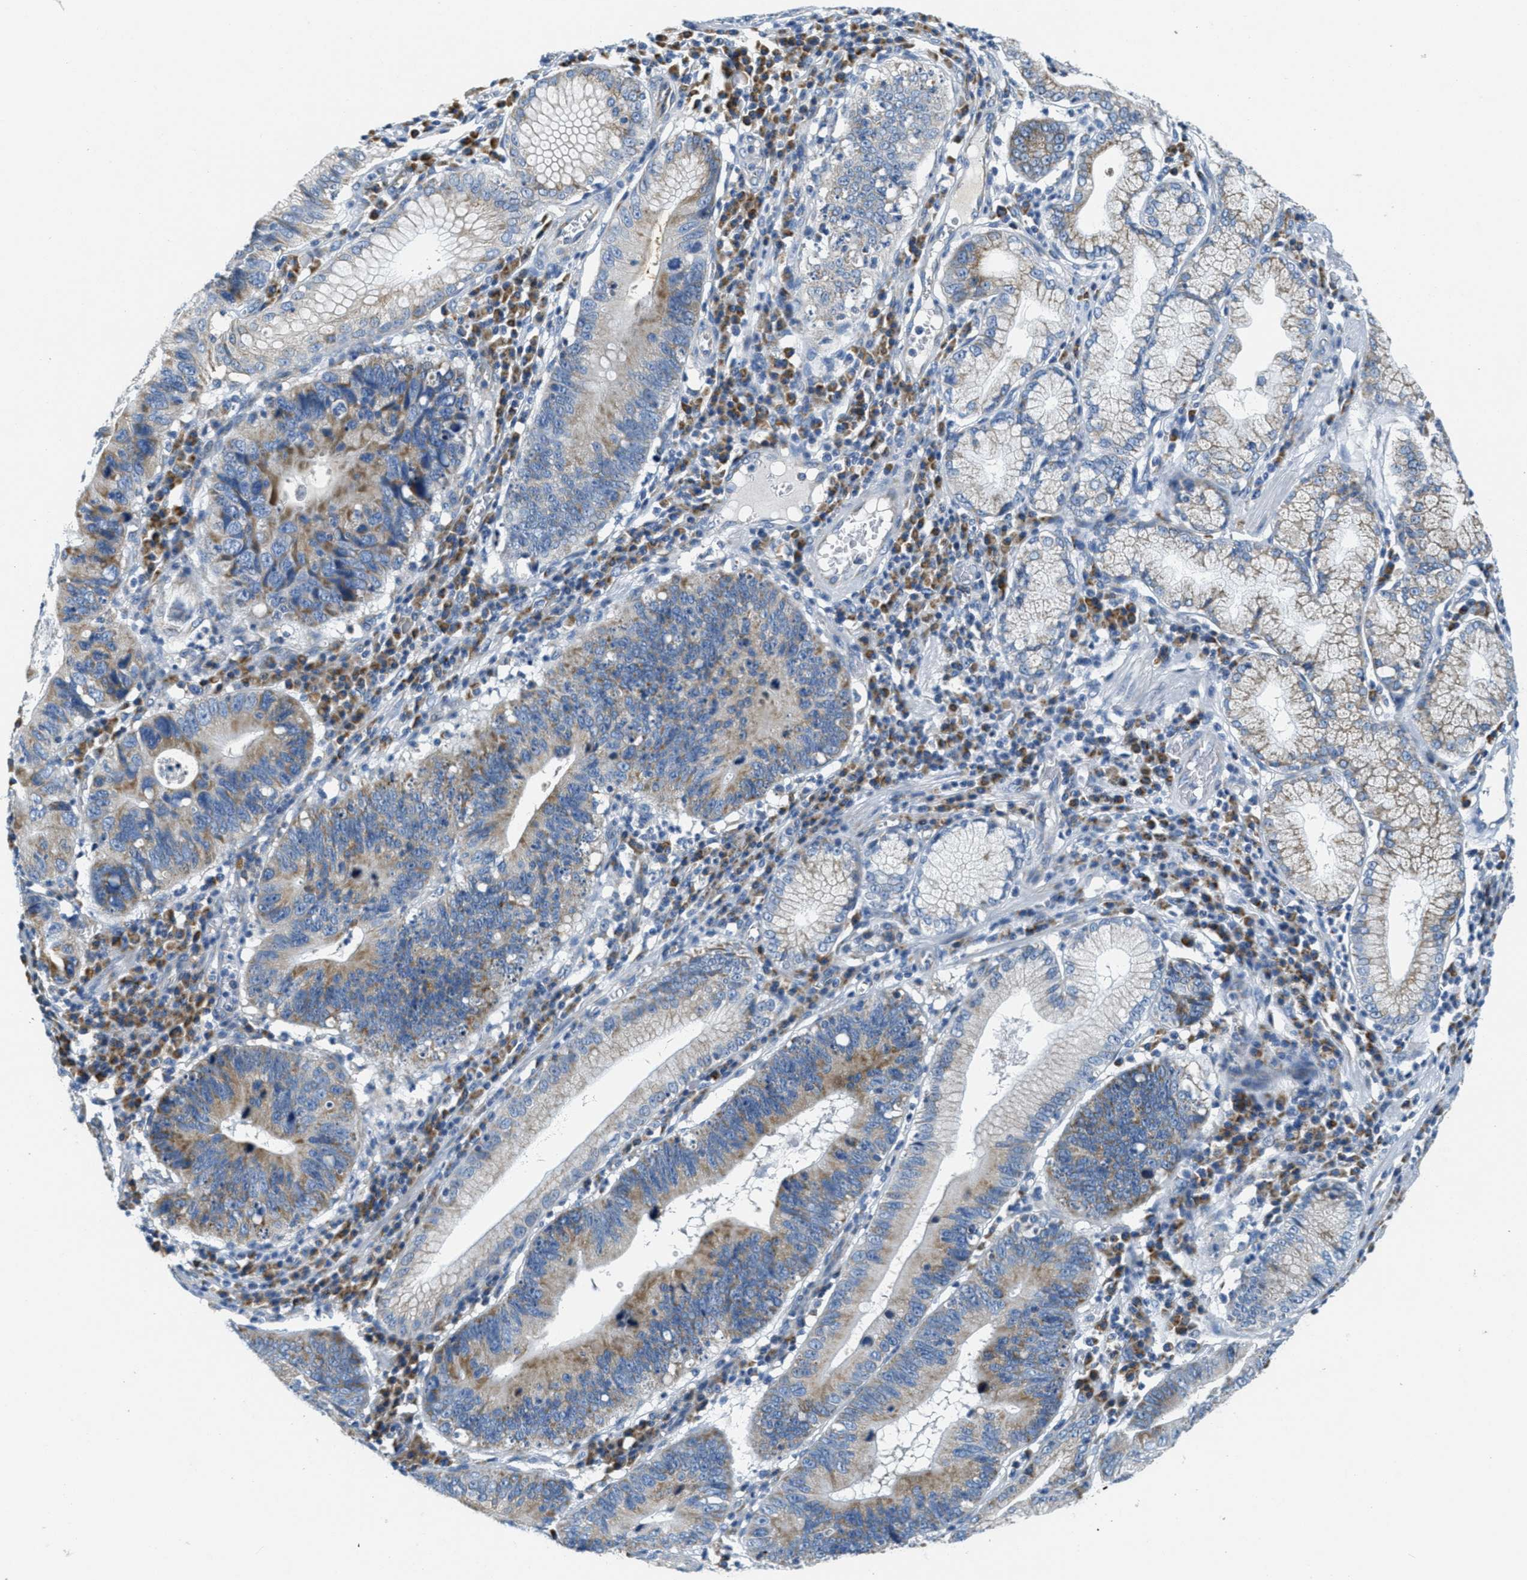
{"staining": {"intensity": "moderate", "quantity": "25%-75%", "location": "cytoplasmic/membranous"}, "tissue": "stomach cancer", "cell_type": "Tumor cells", "image_type": "cancer", "snomed": [{"axis": "morphology", "description": "Adenocarcinoma, NOS"}, {"axis": "topography", "description": "Stomach"}], "caption": "There is medium levels of moderate cytoplasmic/membranous staining in tumor cells of stomach cancer, as demonstrated by immunohistochemical staining (brown color).", "gene": "CA4", "patient": {"sex": "male", "age": 59}}